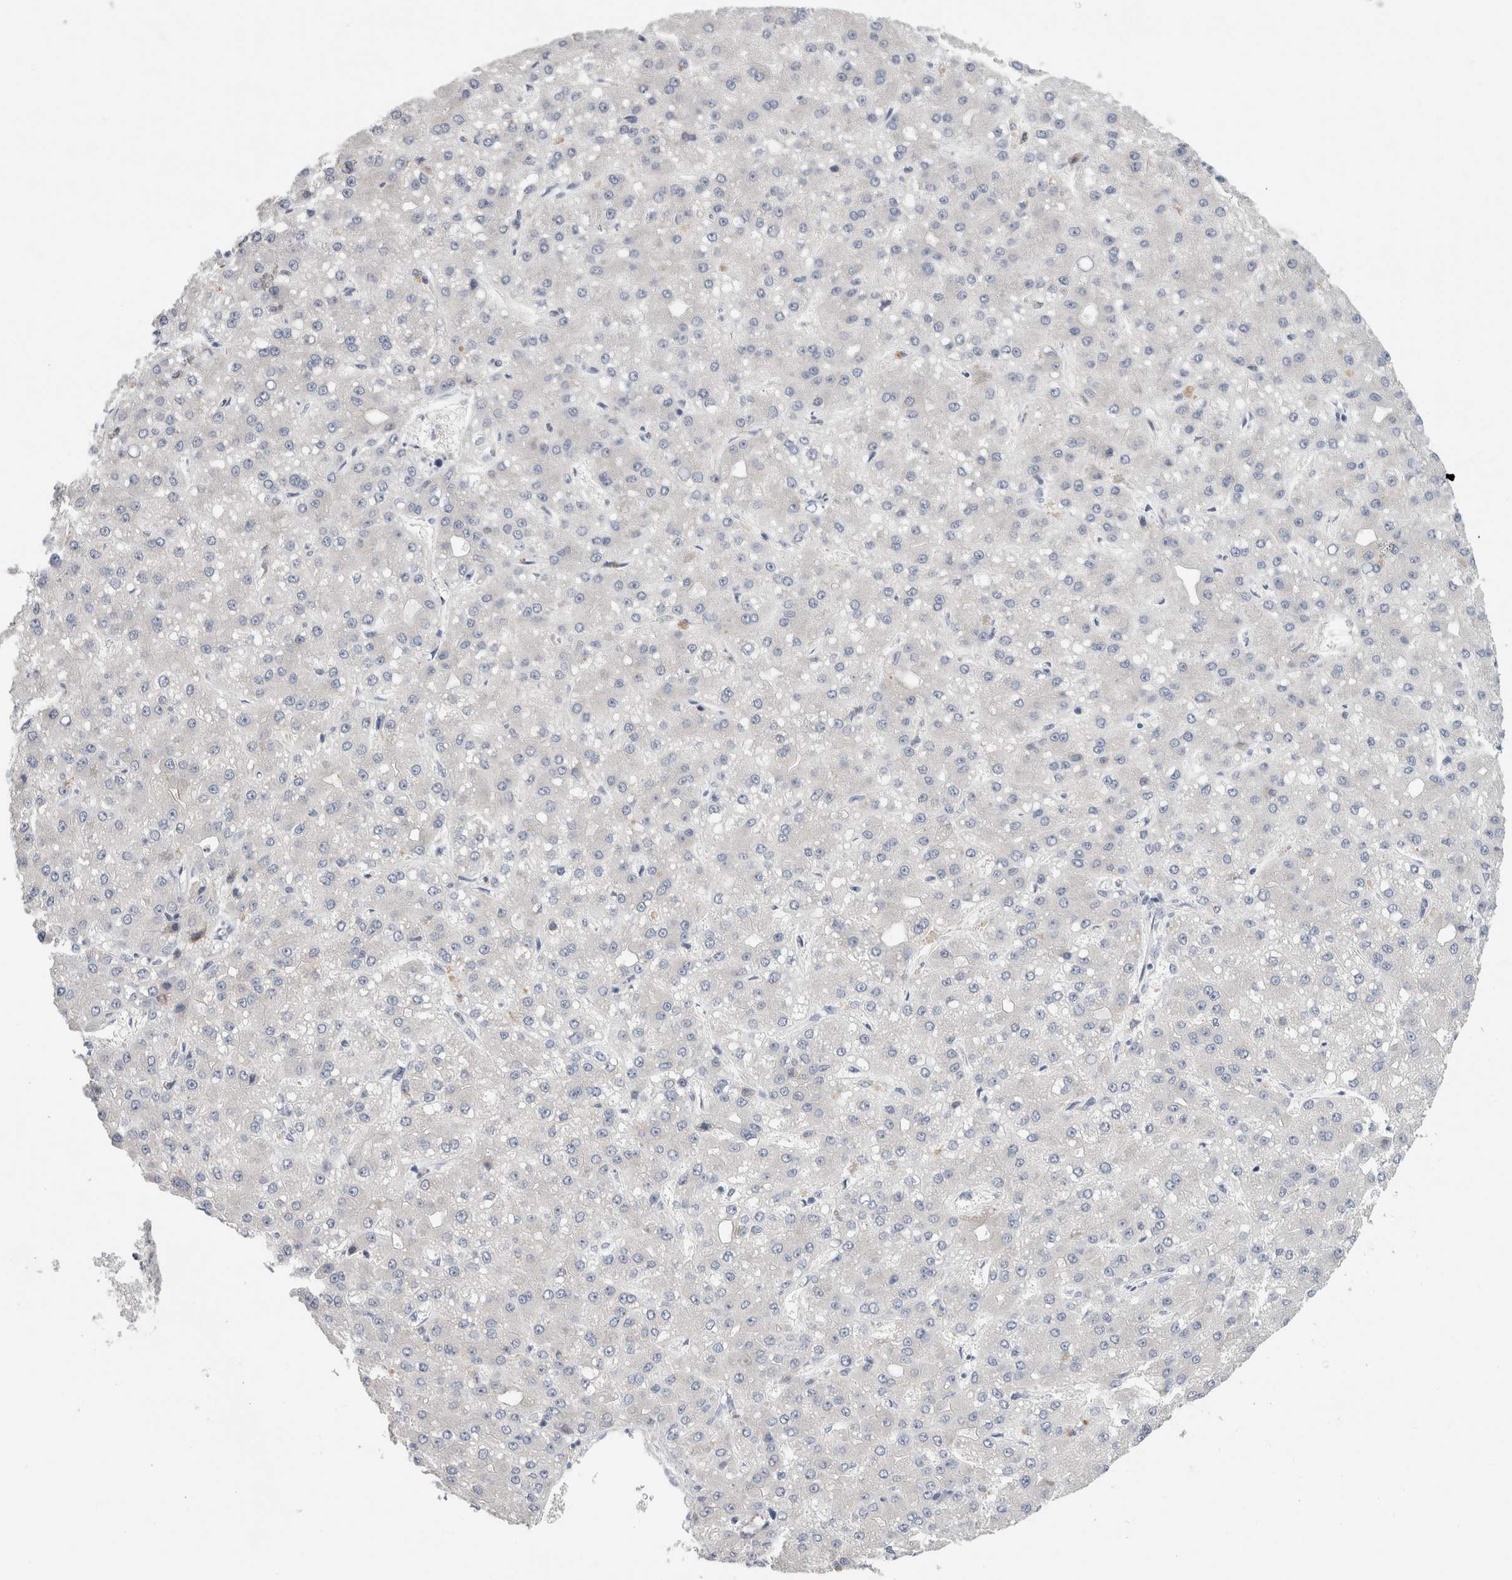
{"staining": {"intensity": "negative", "quantity": "none", "location": "none"}, "tissue": "liver cancer", "cell_type": "Tumor cells", "image_type": "cancer", "snomed": [{"axis": "morphology", "description": "Carcinoma, Hepatocellular, NOS"}, {"axis": "topography", "description": "Liver"}], "caption": "Tumor cells are negative for brown protein staining in liver cancer.", "gene": "SLC20A2", "patient": {"sex": "male", "age": 67}}